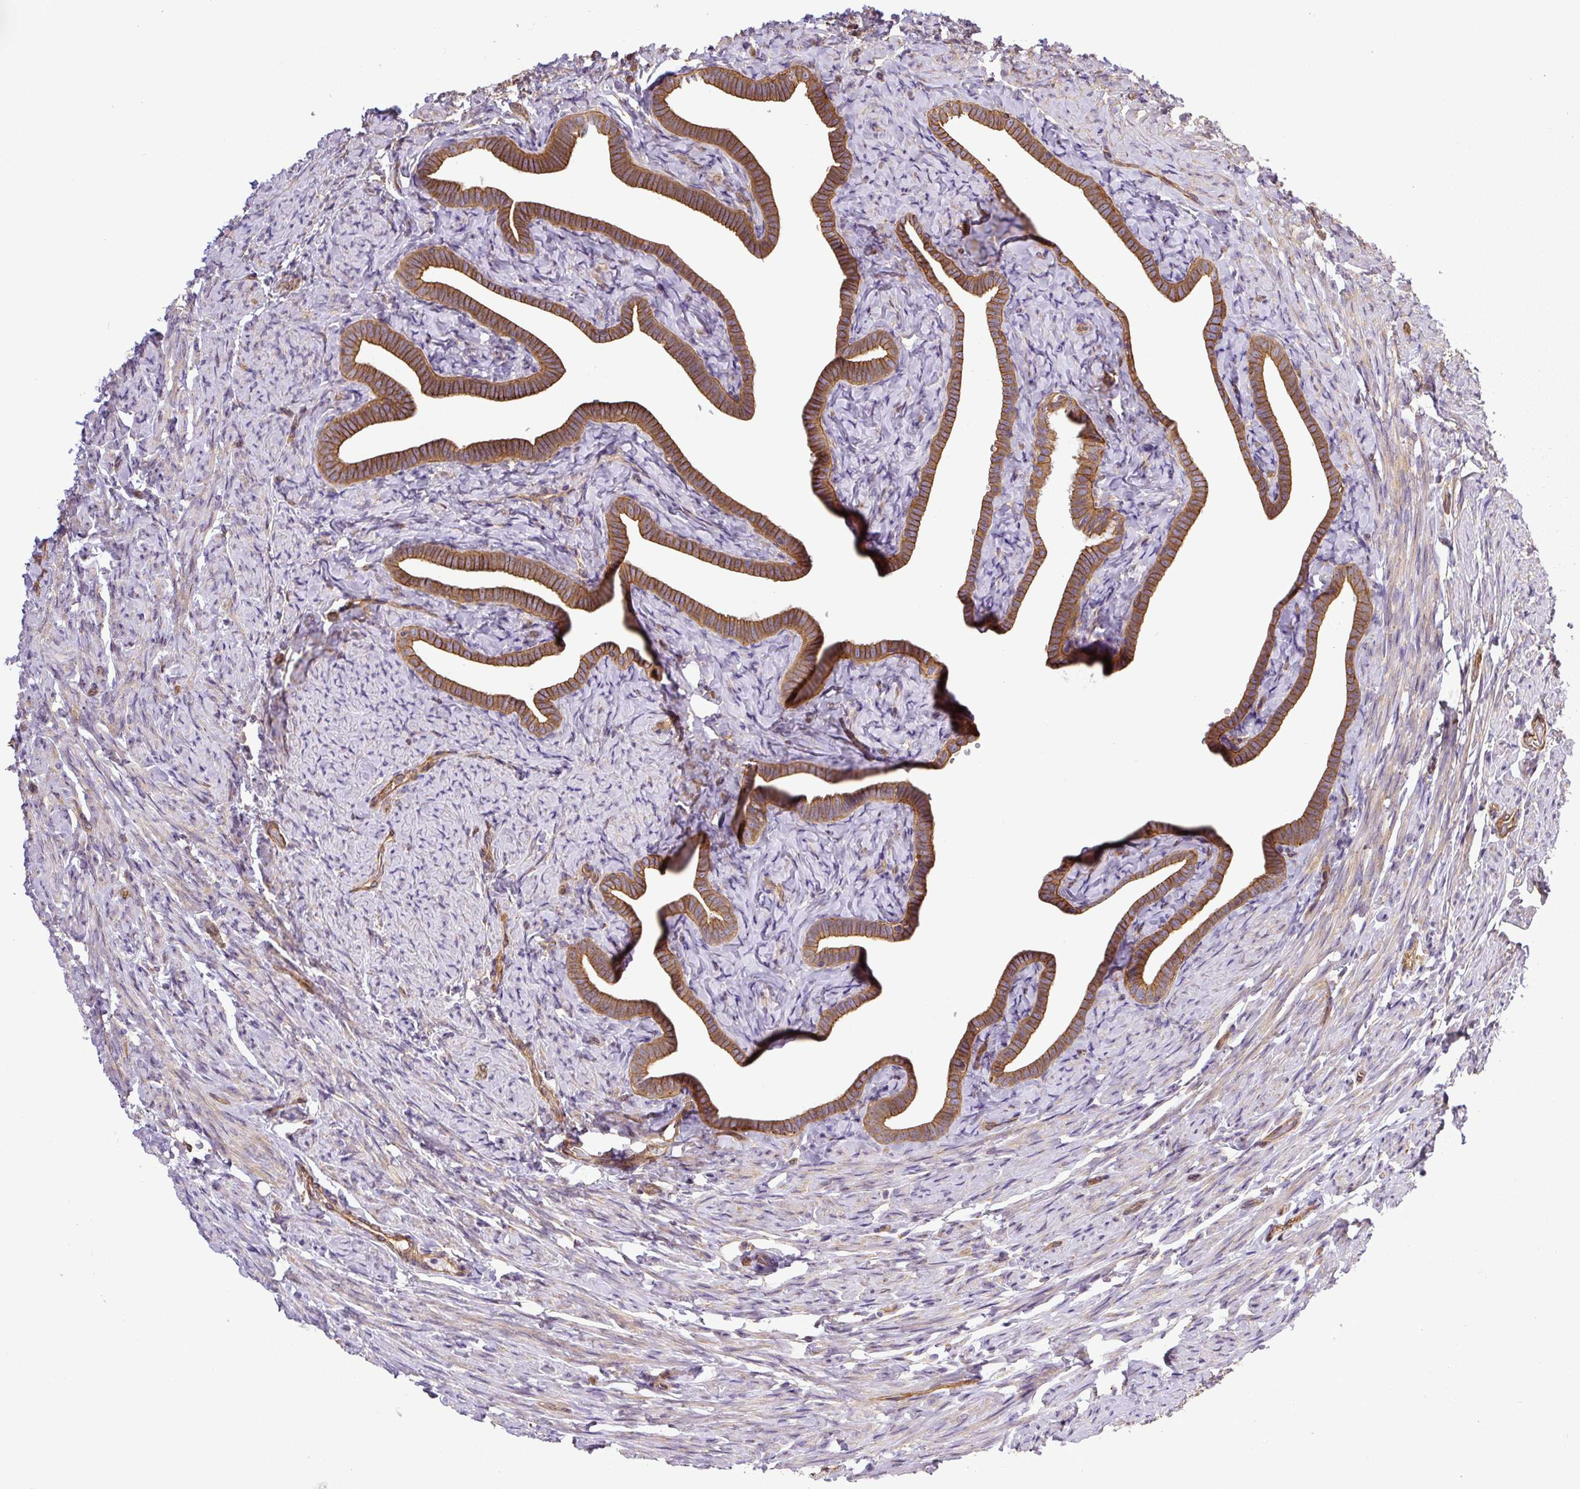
{"staining": {"intensity": "strong", "quantity": ">75%", "location": "cytoplasmic/membranous"}, "tissue": "fallopian tube", "cell_type": "Glandular cells", "image_type": "normal", "snomed": [{"axis": "morphology", "description": "Normal tissue, NOS"}, {"axis": "topography", "description": "Fallopian tube"}], "caption": "Strong cytoplasmic/membranous expression is present in about >75% of glandular cells in unremarkable fallopian tube.", "gene": "DCTN1", "patient": {"sex": "female", "age": 69}}